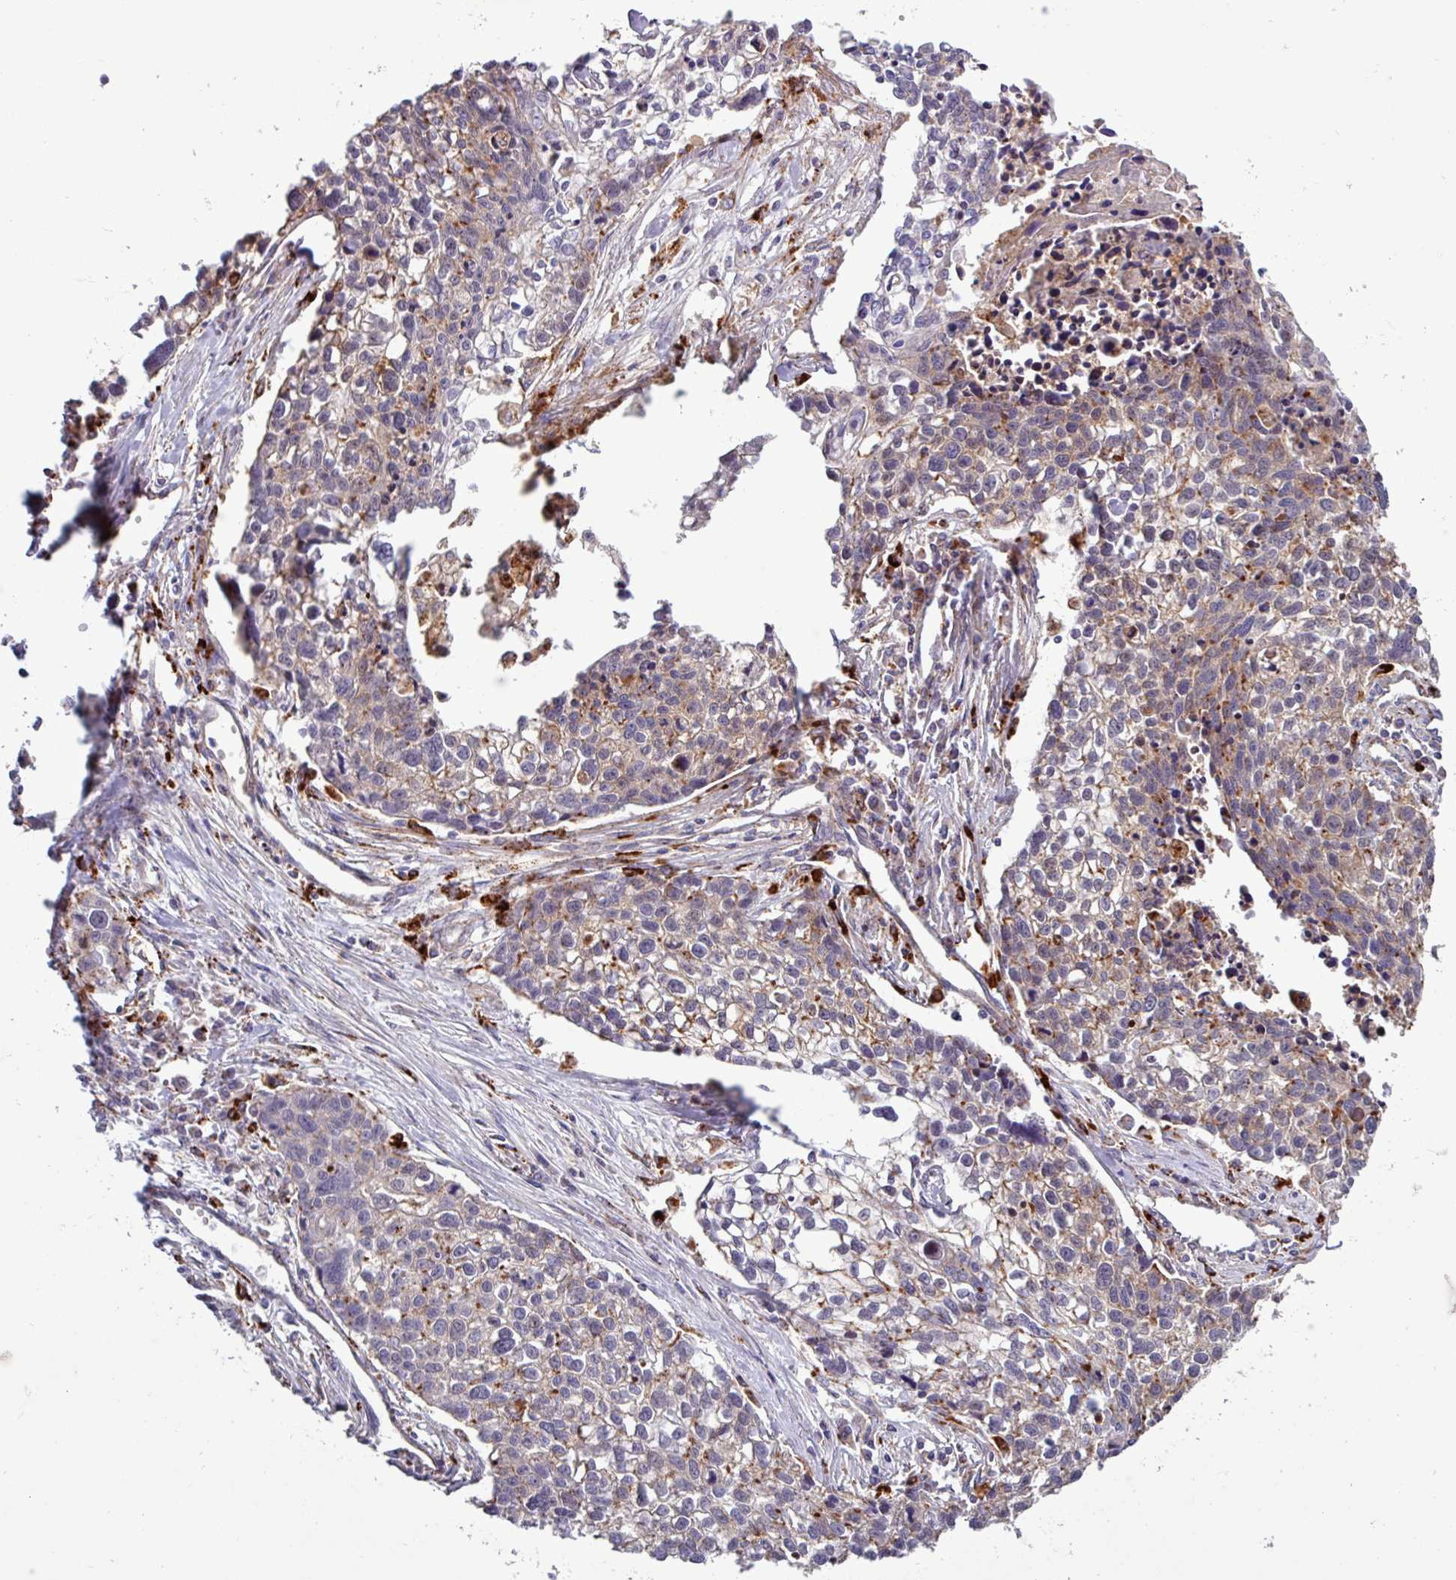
{"staining": {"intensity": "weak", "quantity": "25%-75%", "location": "cytoplasmic/membranous"}, "tissue": "lung cancer", "cell_type": "Tumor cells", "image_type": "cancer", "snomed": [{"axis": "morphology", "description": "Squamous cell carcinoma, NOS"}, {"axis": "topography", "description": "Lung"}], "caption": "IHC photomicrograph of neoplastic tissue: lung squamous cell carcinoma stained using IHC exhibits low levels of weak protein expression localized specifically in the cytoplasmic/membranous of tumor cells, appearing as a cytoplasmic/membranous brown color.", "gene": "AMIGO2", "patient": {"sex": "male", "age": 74}}